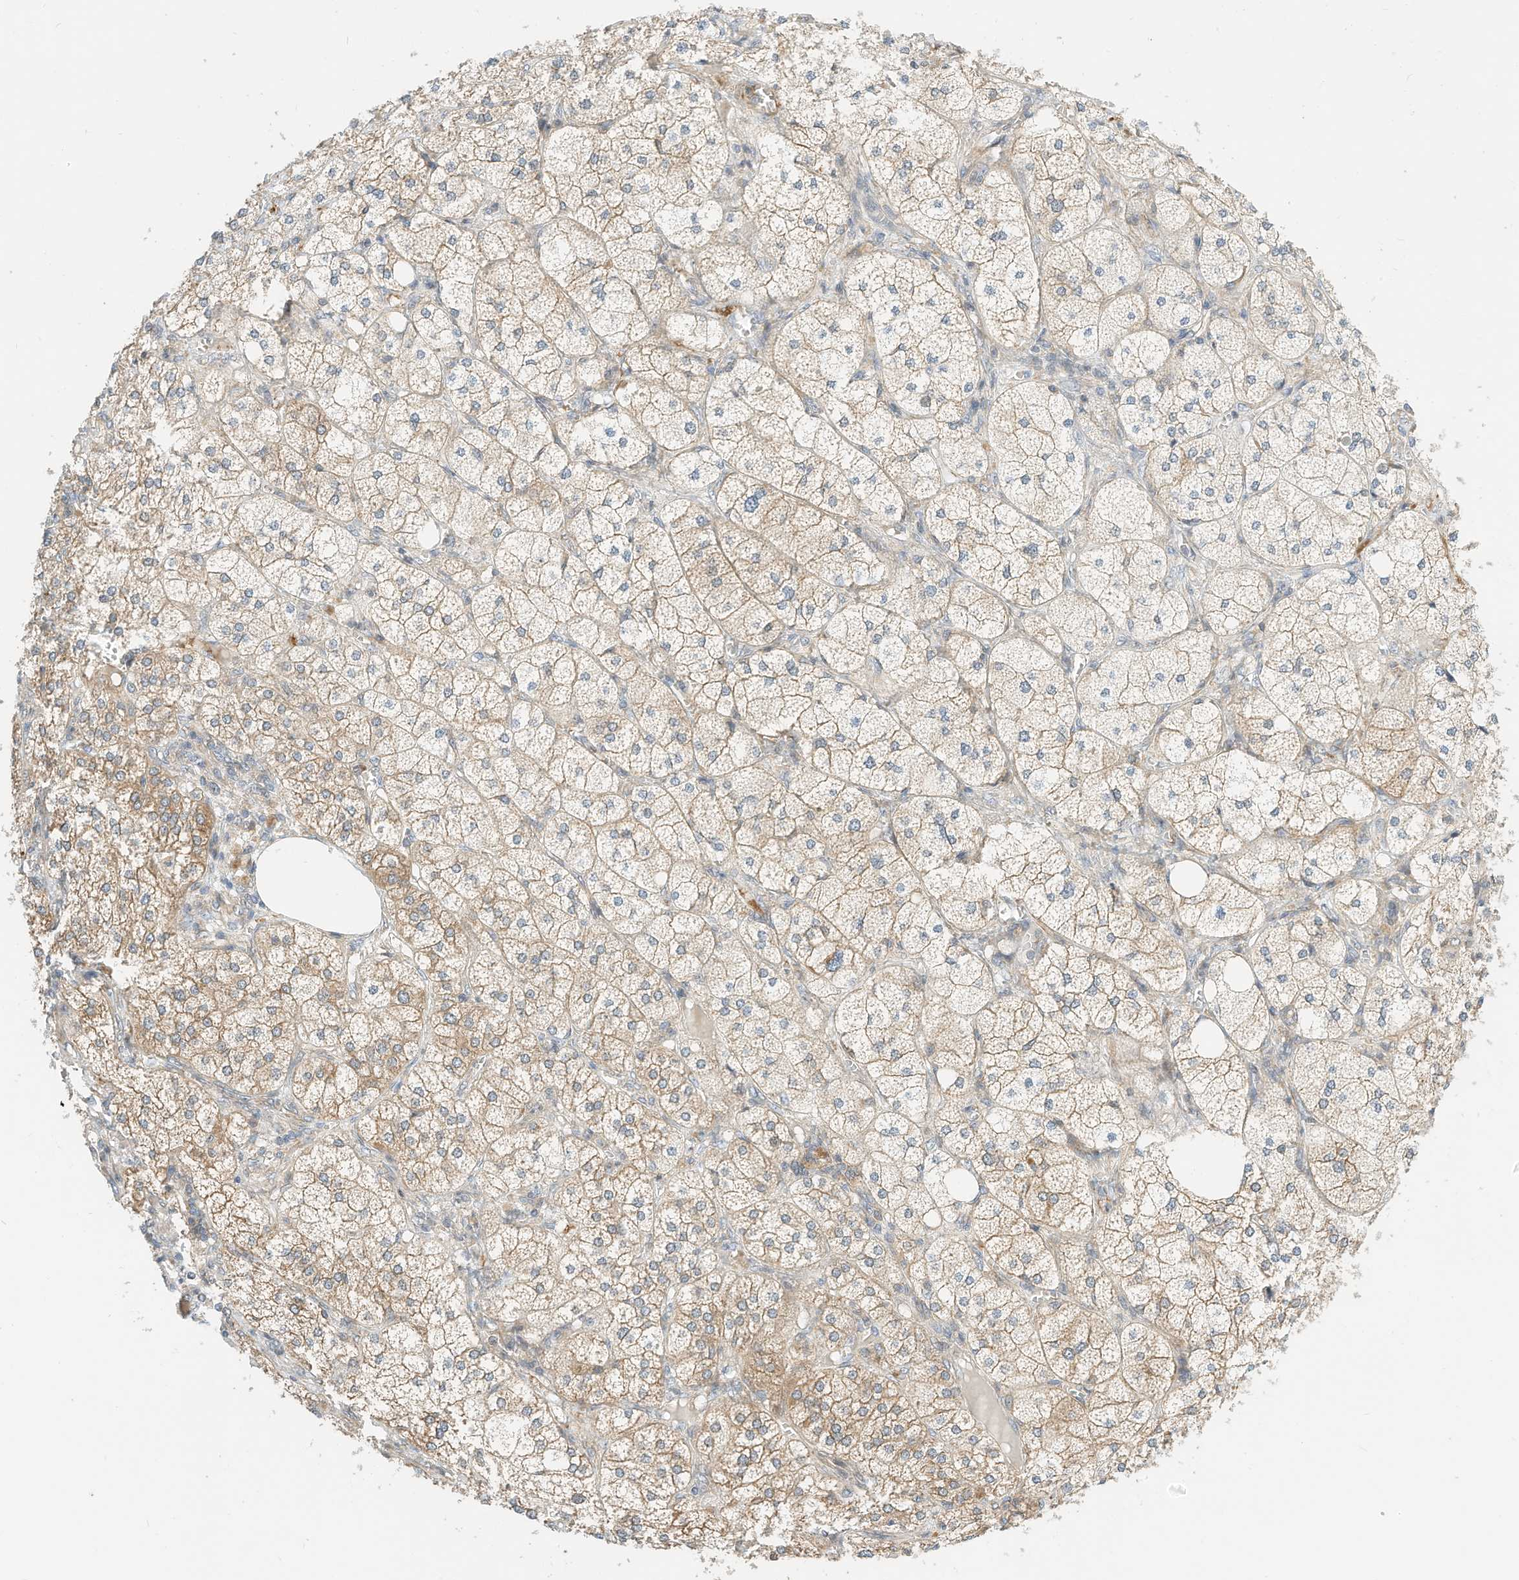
{"staining": {"intensity": "moderate", "quantity": "25%-75%", "location": "cytoplasmic/membranous"}, "tissue": "adrenal gland", "cell_type": "Glandular cells", "image_type": "normal", "snomed": [{"axis": "morphology", "description": "Normal tissue, NOS"}, {"axis": "topography", "description": "Adrenal gland"}], "caption": "Benign adrenal gland was stained to show a protein in brown. There is medium levels of moderate cytoplasmic/membranous expression in approximately 25%-75% of glandular cells.", "gene": "OFD1", "patient": {"sex": "female", "age": 61}}